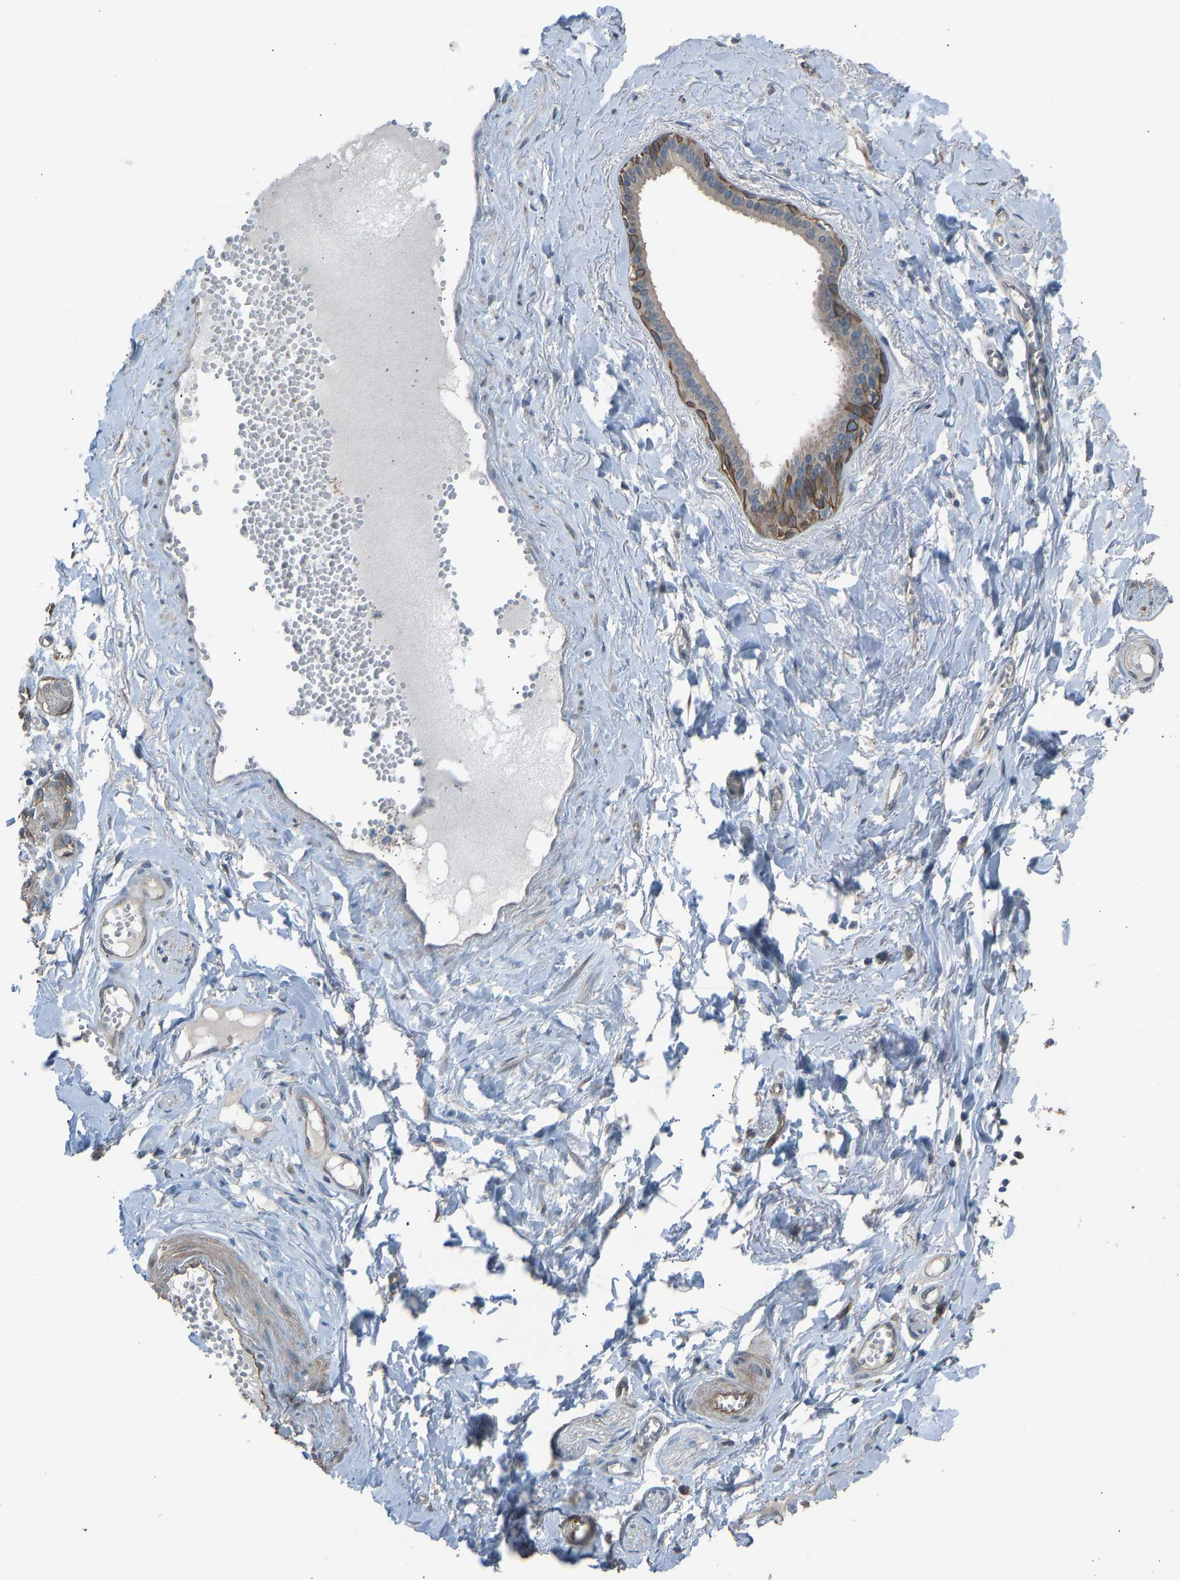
{"staining": {"intensity": "weak", "quantity": "<25%", "location": "cytoplasmic/membranous"}, "tissue": "adipose tissue", "cell_type": "Adipocytes", "image_type": "normal", "snomed": [{"axis": "morphology", "description": "Normal tissue, NOS"}, {"axis": "morphology", "description": "Inflammation, NOS"}, {"axis": "topography", "description": "Salivary gland"}, {"axis": "topography", "description": "Peripheral nerve tissue"}], "caption": "A high-resolution micrograph shows IHC staining of unremarkable adipose tissue, which reveals no significant expression in adipocytes.", "gene": "SLC43A1", "patient": {"sex": "female", "age": 75}}